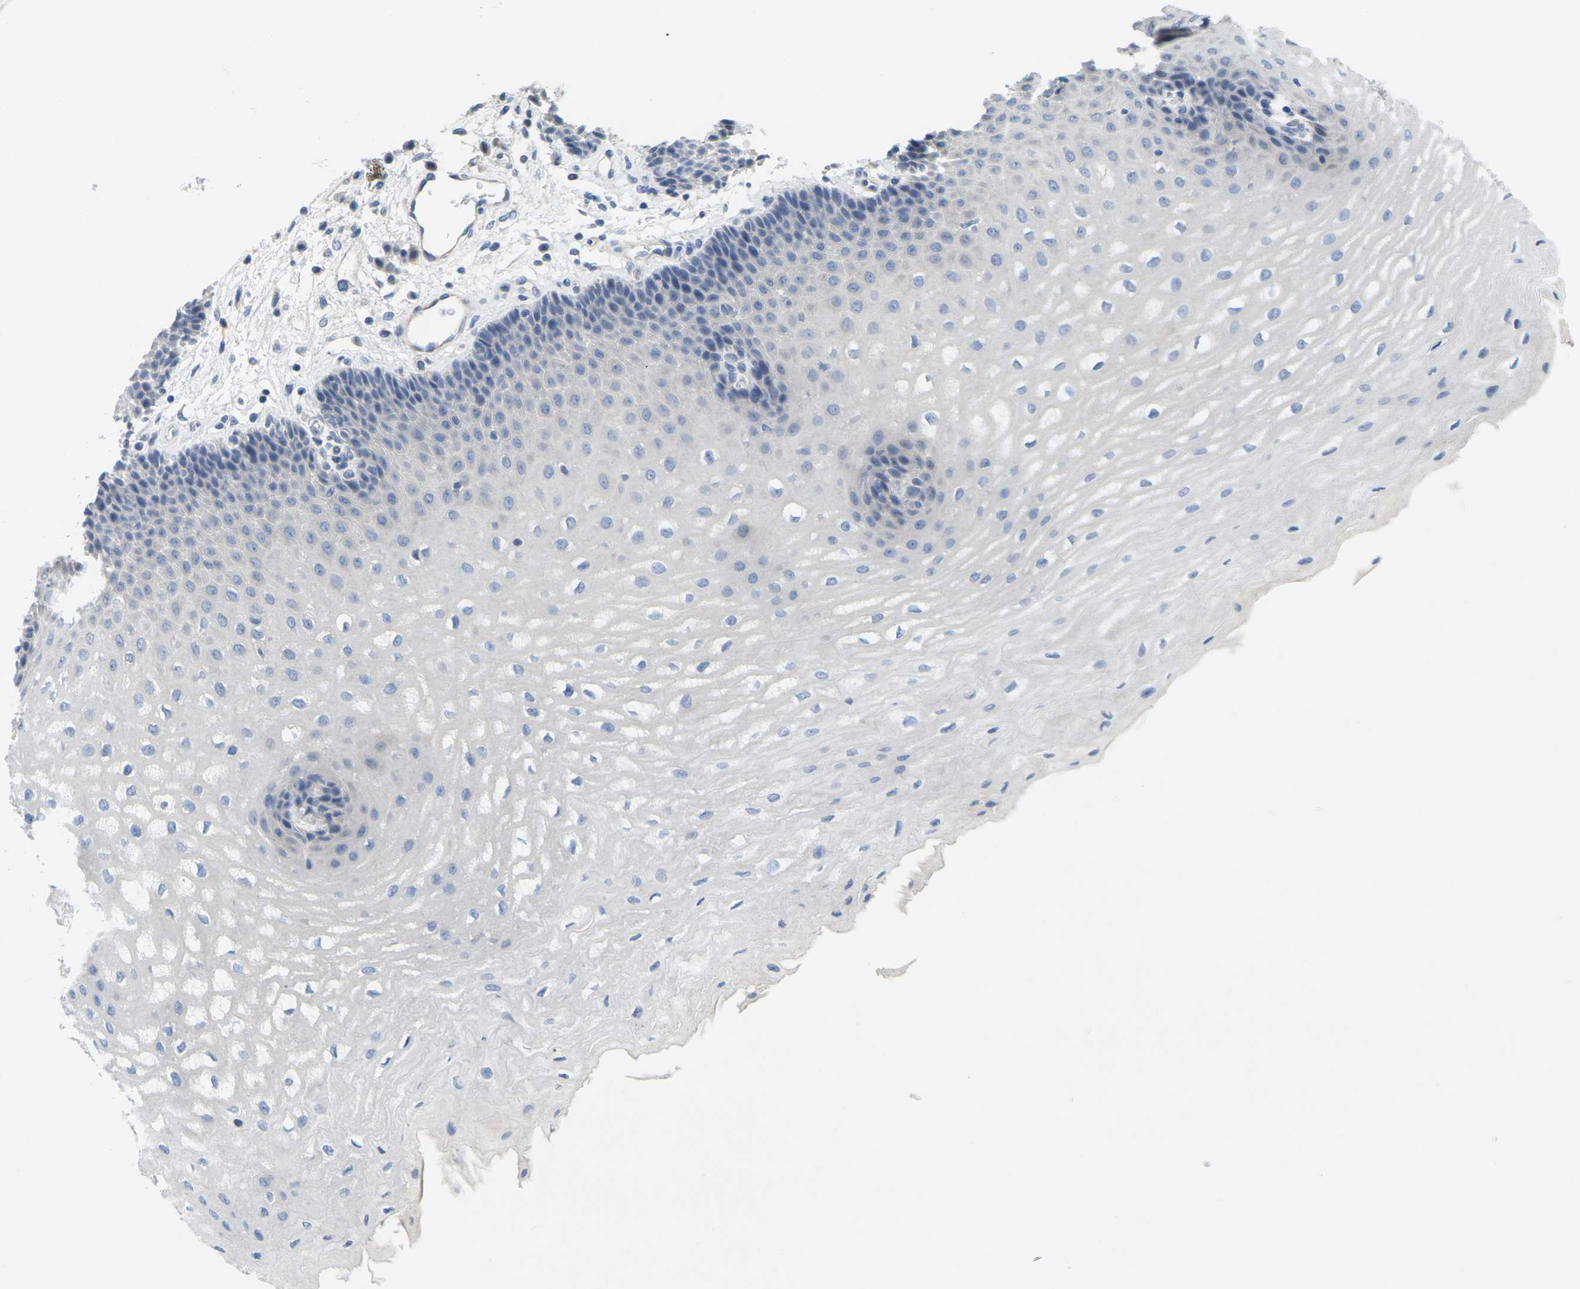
{"staining": {"intensity": "negative", "quantity": "none", "location": "none"}, "tissue": "esophagus", "cell_type": "Squamous epithelial cells", "image_type": "normal", "snomed": [{"axis": "morphology", "description": "Normal tissue, NOS"}, {"axis": "topography", "description": "Esophagus"}], "caption": "Immunohistochemistry (IHC) histopathology image of normal esophagus: human esophagus stained with DAB demonstrates no significant protein expression in squamous epithelial cells. (DAB immunohistochemistry, high magnification).", "gene": "TNNI3", "patient": {"sex": "male", "age": 54}}